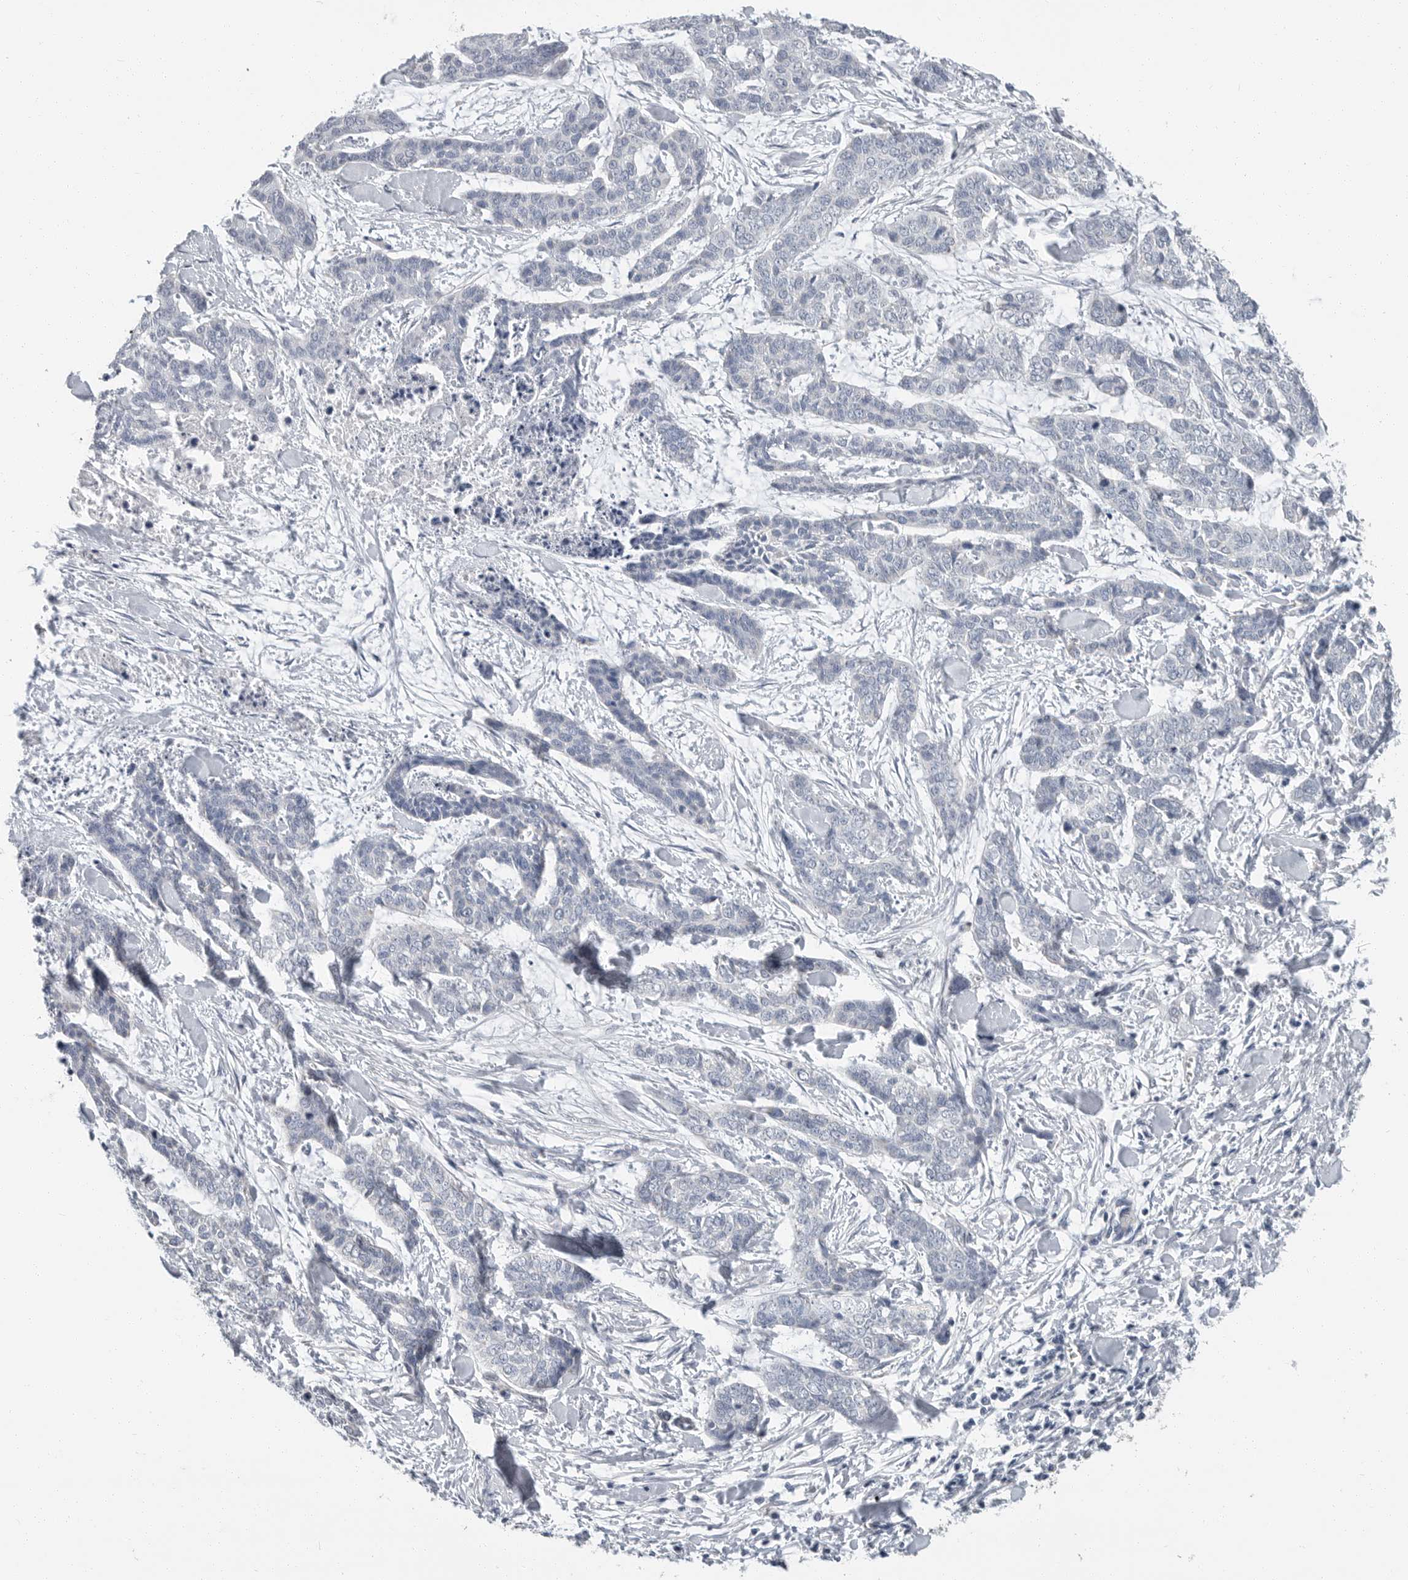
{"staining": {"intensity": "negative", "quantity": "none", "location": "none"}, "tissue": "skin cancer", "cell_type": "Tumor cells", "image_type": "cancer", "snomed": [{"axis": "morphology", "description": "Basal cell carcinoma"}, {"axis": "topography", "description": "Skin"}], "caption": "Protein analysis of basal cell carcinoma (skin) exhibits no significant expression in tumor cells.", "gene": "PLN", "patient": {"sex": "female", "age": 64}}